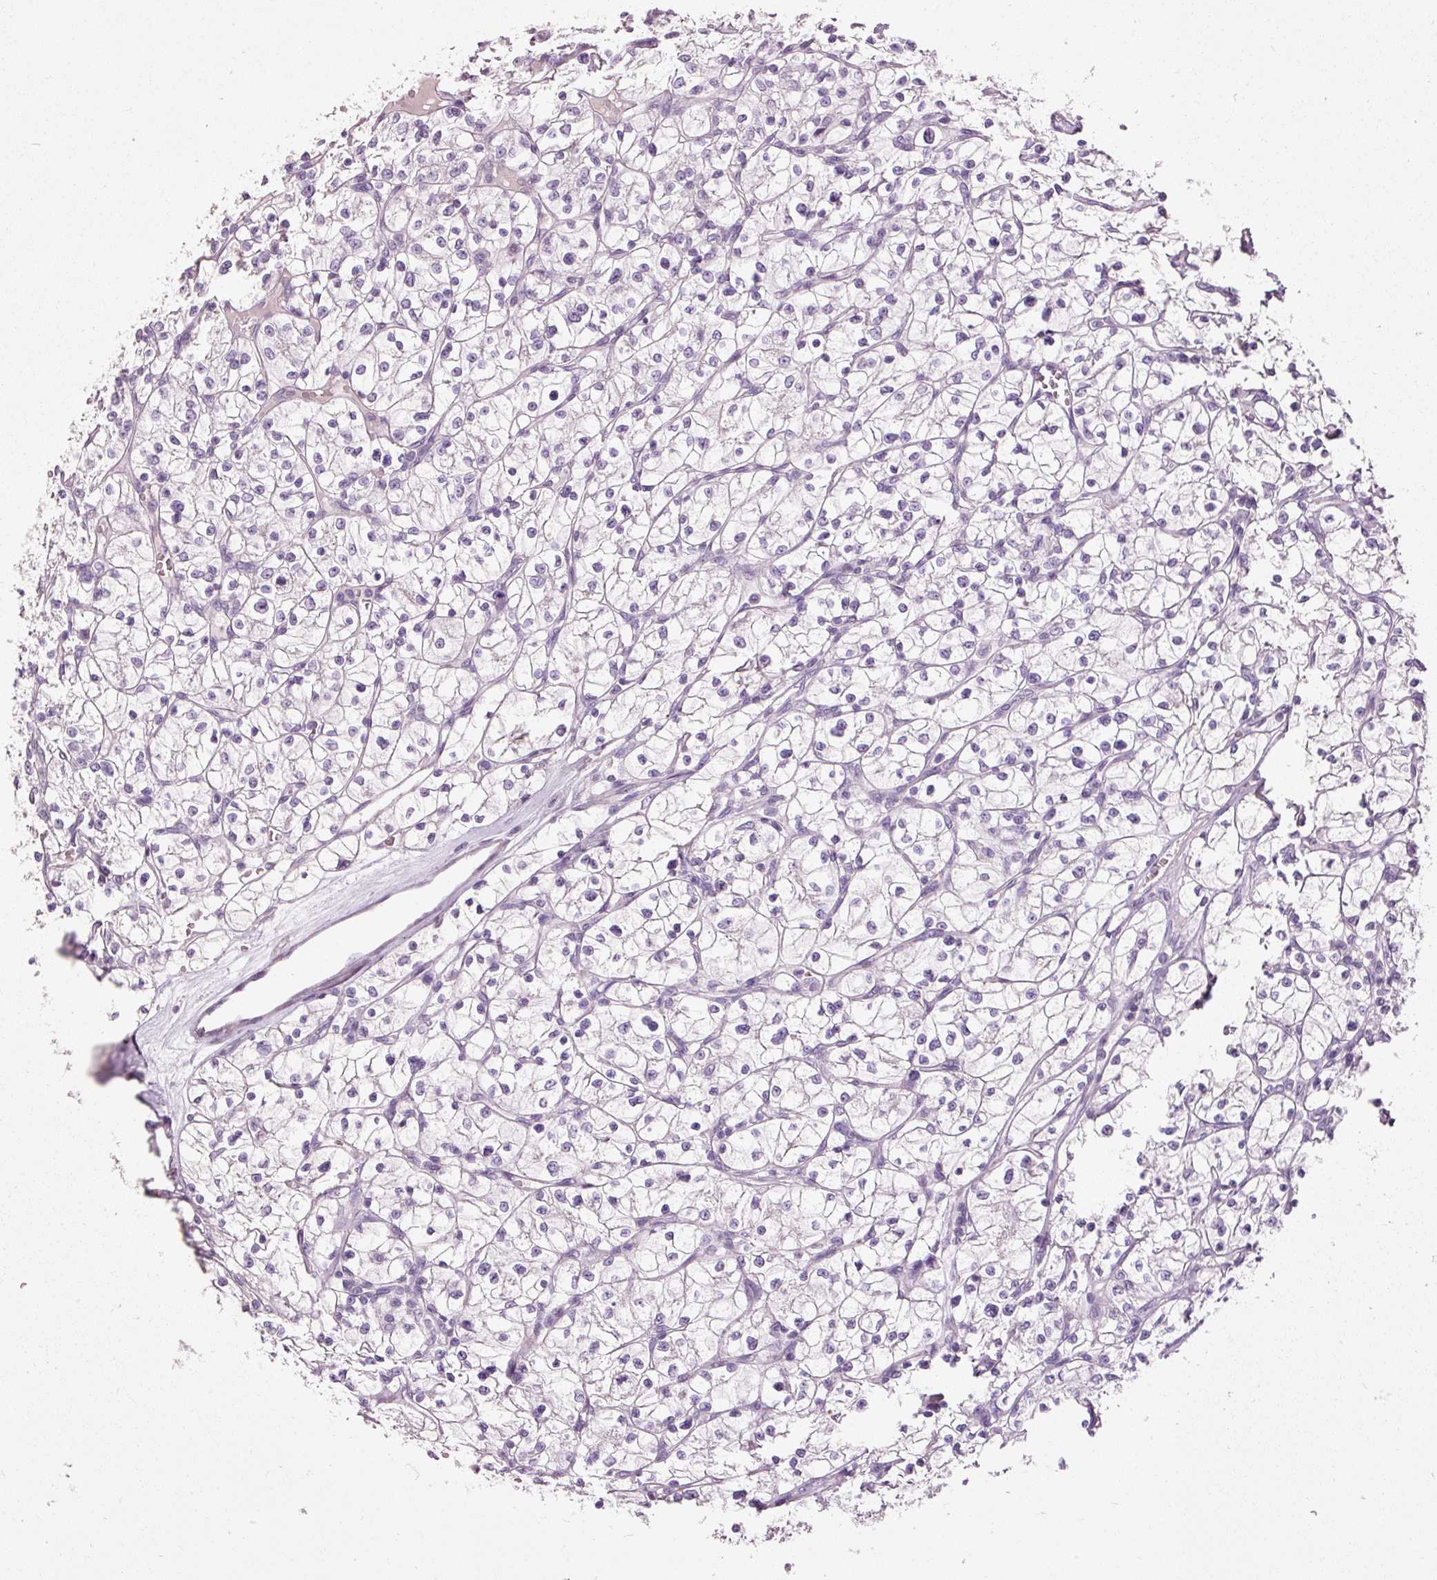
{"staining": {"intensity": "negative", "quantity": "none", "location": "none"}, "tissue": "renal cancer", "cell_type": "Tumor cells", "image_type": "cancer", "snomed": [{"axis": "morphology", "description": "Adenocarcinoma, NOS"}, {"axis": "topography", "description": "Kidney"}], "caption": "The immunohistochemistry histopathology image has no significant positivity in tumor cells of renal cancer (adenocarcinoma) tissue.", "gene": "MUC5AC", "patient": {"sex": "female", "age": 64}}